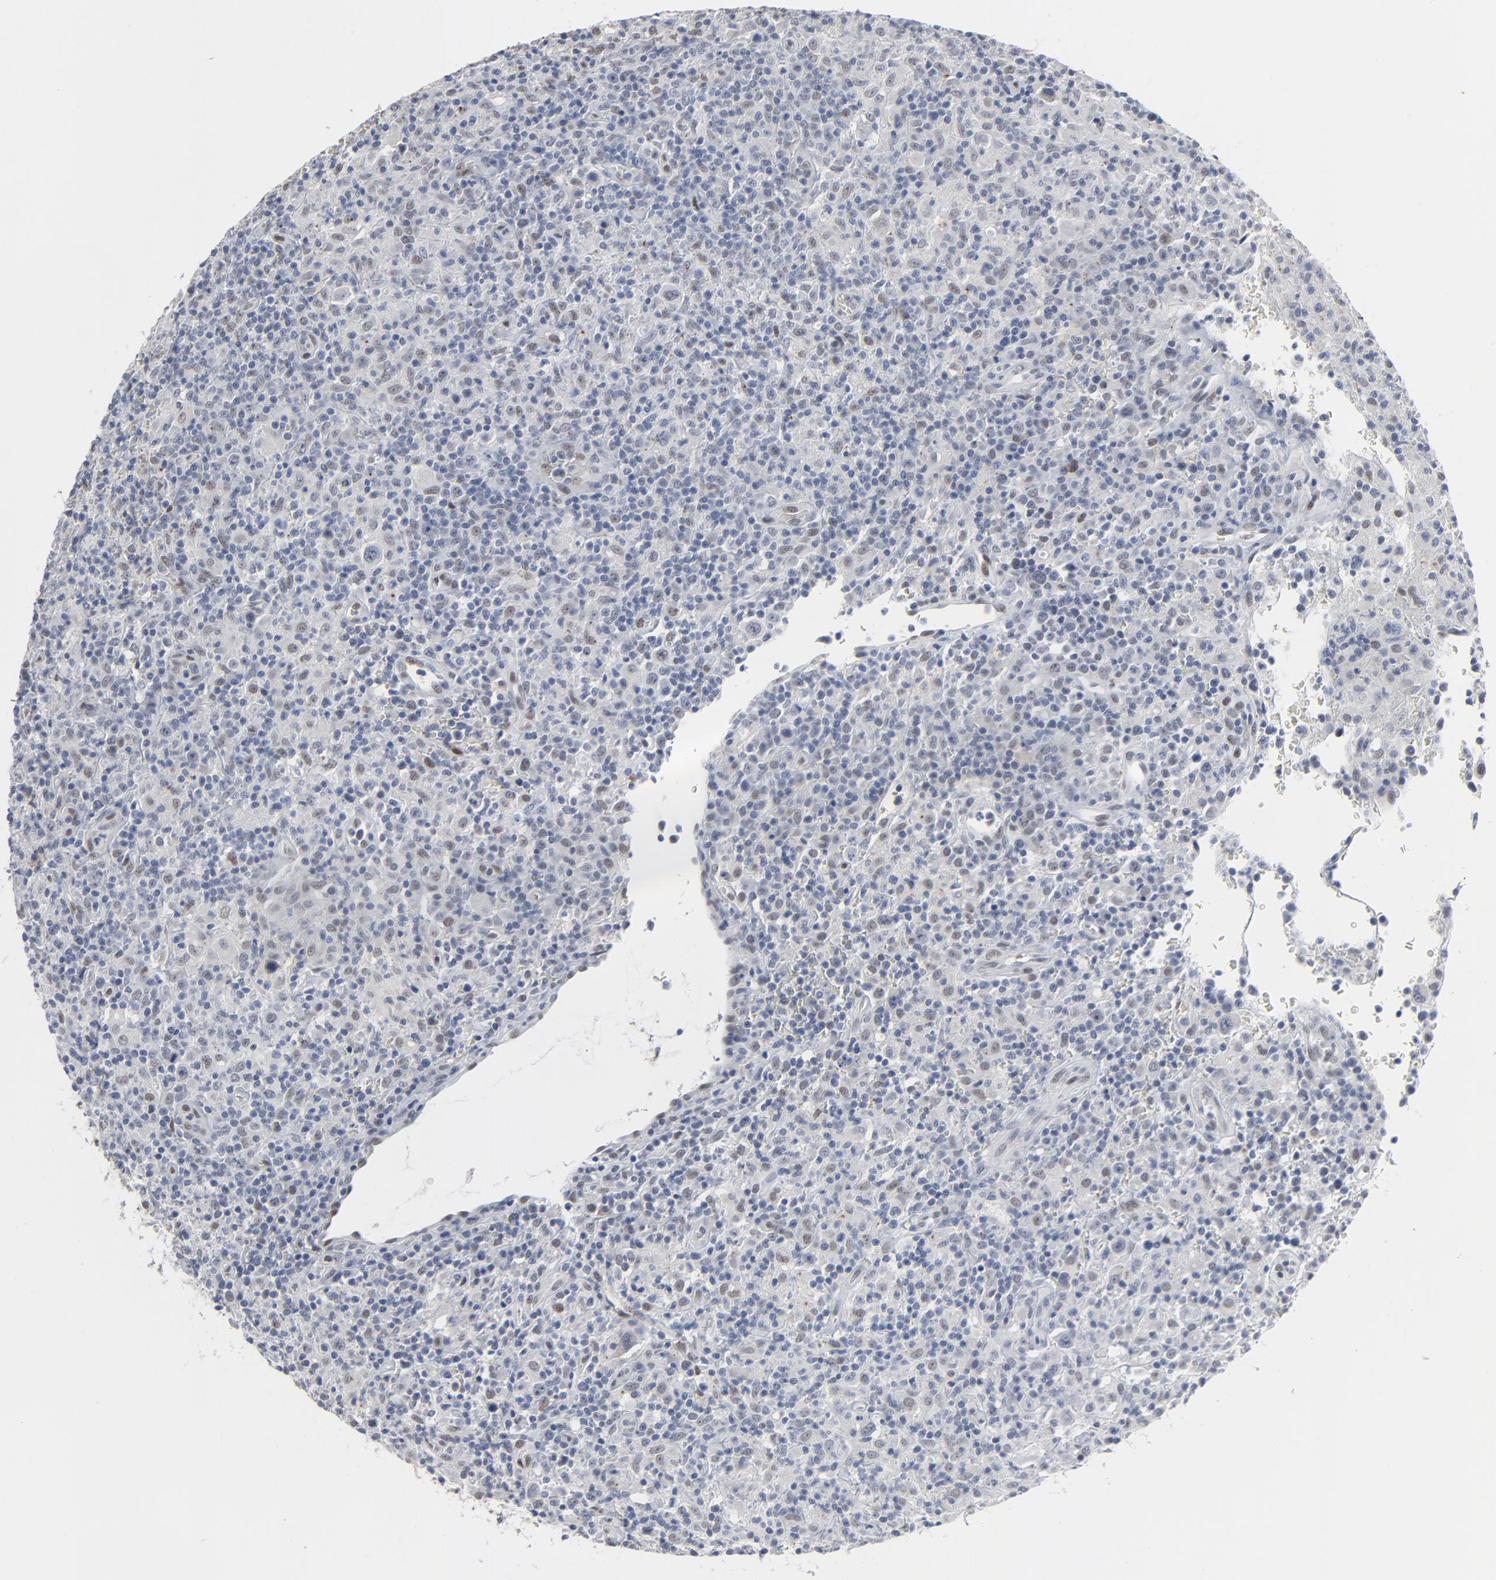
{"staining": {"intensity": "negative", "quantity": "none", "location": "none"}, "tissue": "lymphoma", "cell_type": "Tumor cells", "image_type": "cancer", "snomed": [{"axis": "morphology", "description": "Hodgkin's disease, NOS"}, {"axis": "topography", "description": "Lymph node"}], "caption": "The image shows no significant staining in tumor cells of lymphoma.", "gene": "ATF7", "patient": {"sex": "male", "age": 65}}